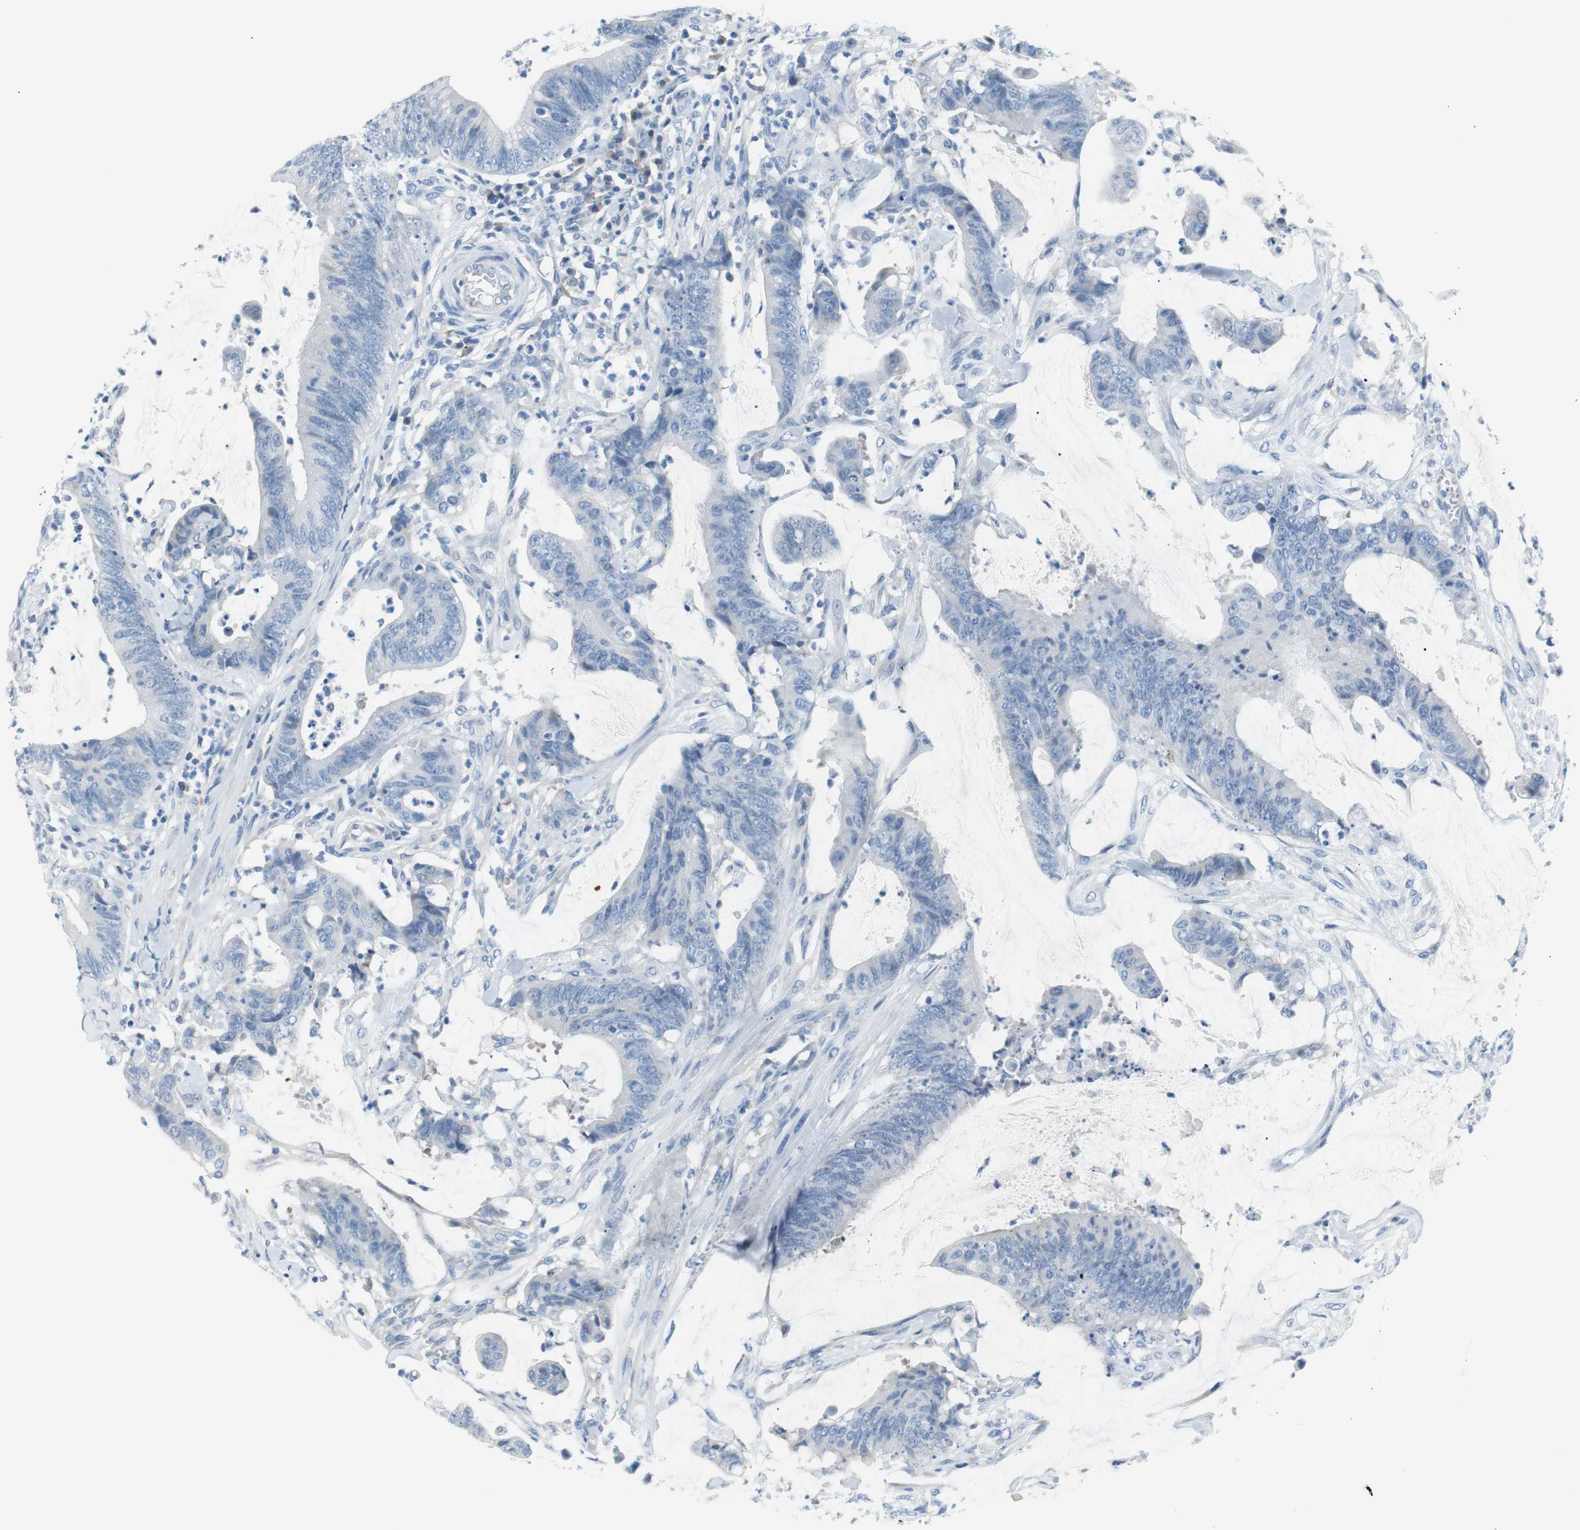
{"staining": {"intensity": "negative", "quantity": "none", "location": "none"}, "tissue": "colorectal cancer", "cell_type": "Tumor cells", "image_type": "cancer", "snomed": [{"axis": "morphology", "description": "Adenocarcinoma, NOS"}, {"axis": "topography", "description": "Rectum"}], "caption": "There is no significant staining in tumor cells of colorectal adenocarcinoma.", "gene": "MYH1", "patient": {"sex": "female", "age": 66}}